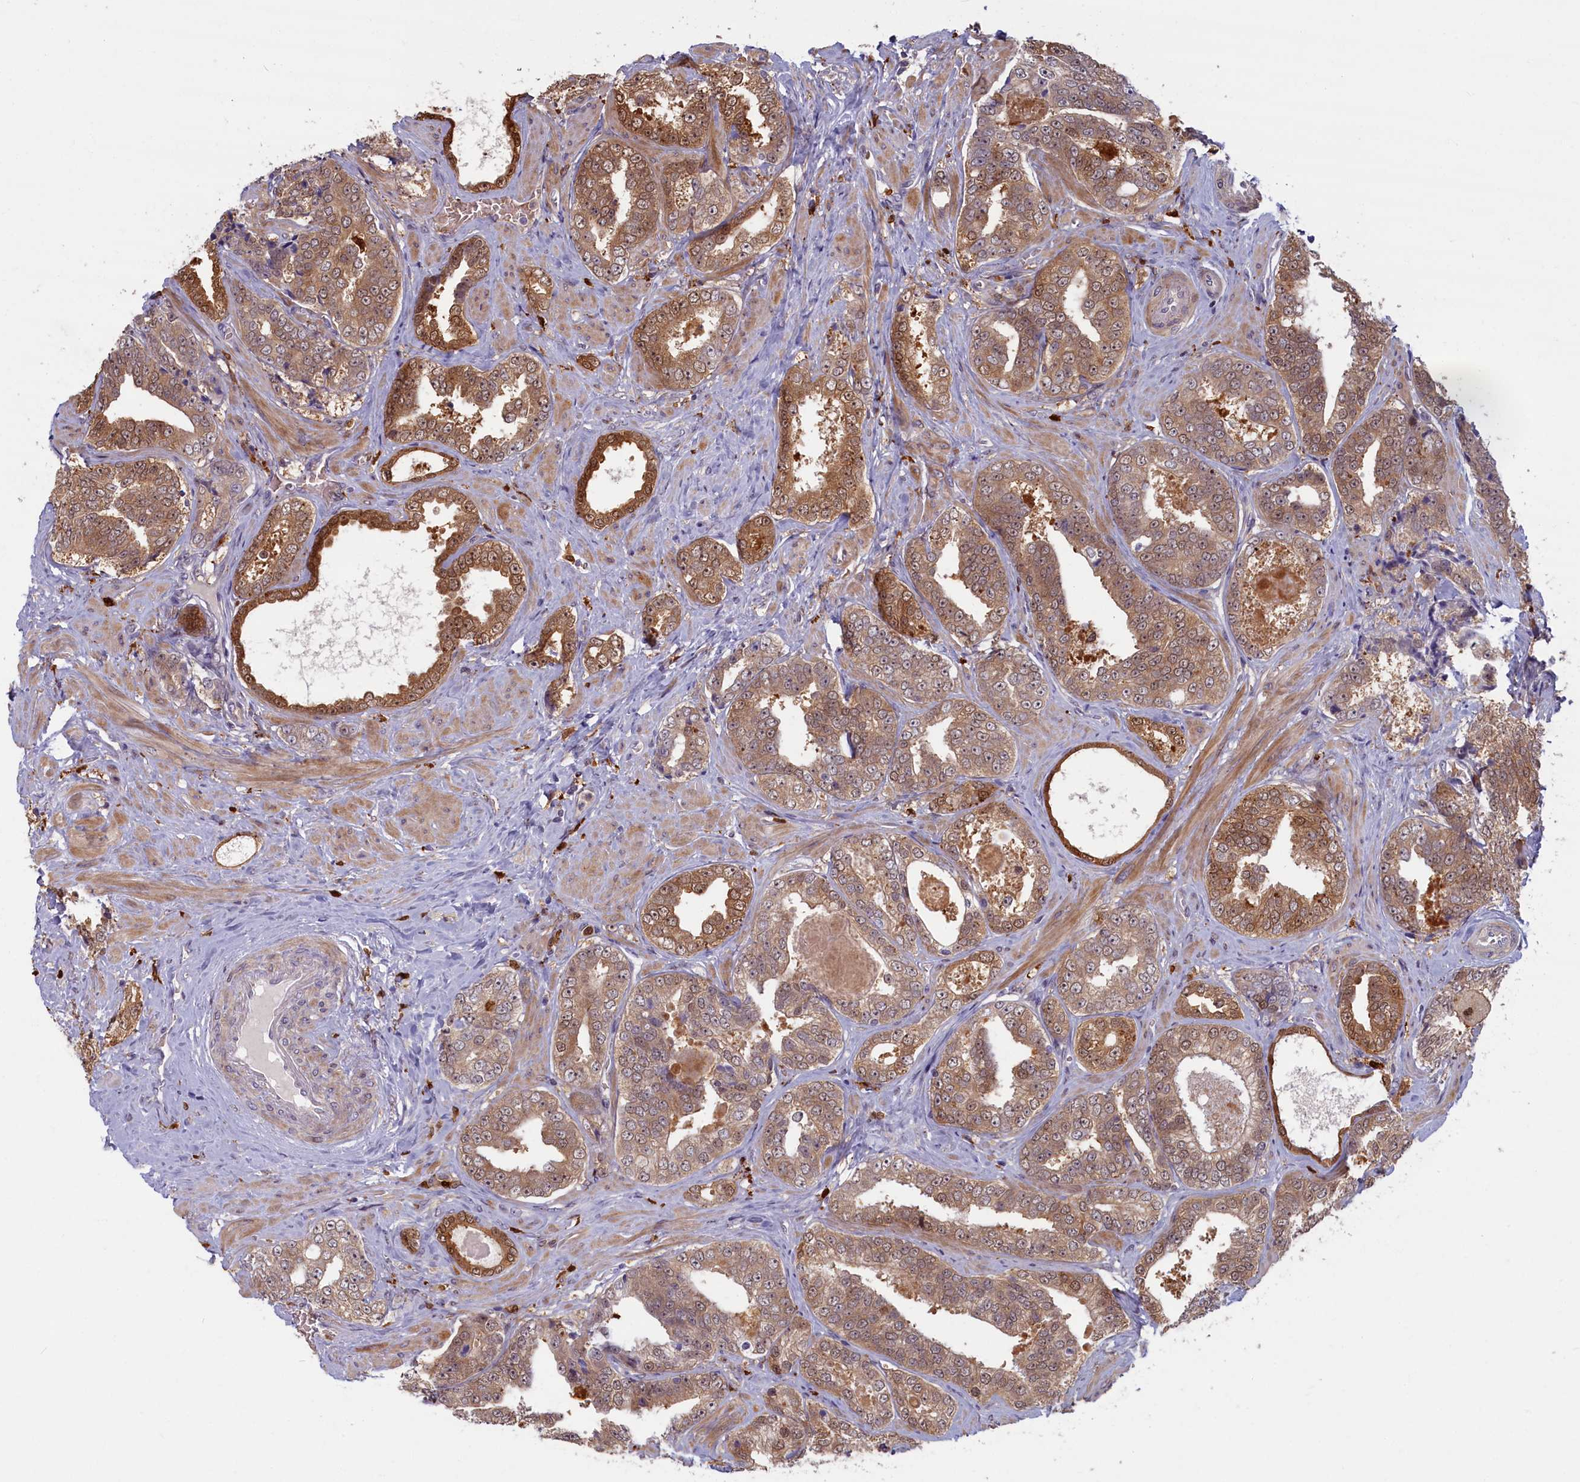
{"staining": {"intensity": "moderate", "quantity": "25%-75%", "location": "cytoplasmic/membranous"}, "tissue": "prostate cancer", "cell_type": "Tumor cells", "image_type": "cancer", "snomed": [{"axis": "morphology", "description": "Adenocarcinoma, High grade"}, {"axis": "topography", "description": "Prostate"}], "caption": "A medium amount of moderate cytoplasmic/membranous expression is identified in about 25%-75% of tumor cells in high-grade adenocarcinoma (prostate) tissue.", "gene": "BLVRB", "patient": {"sex": "male", "age": 67}}